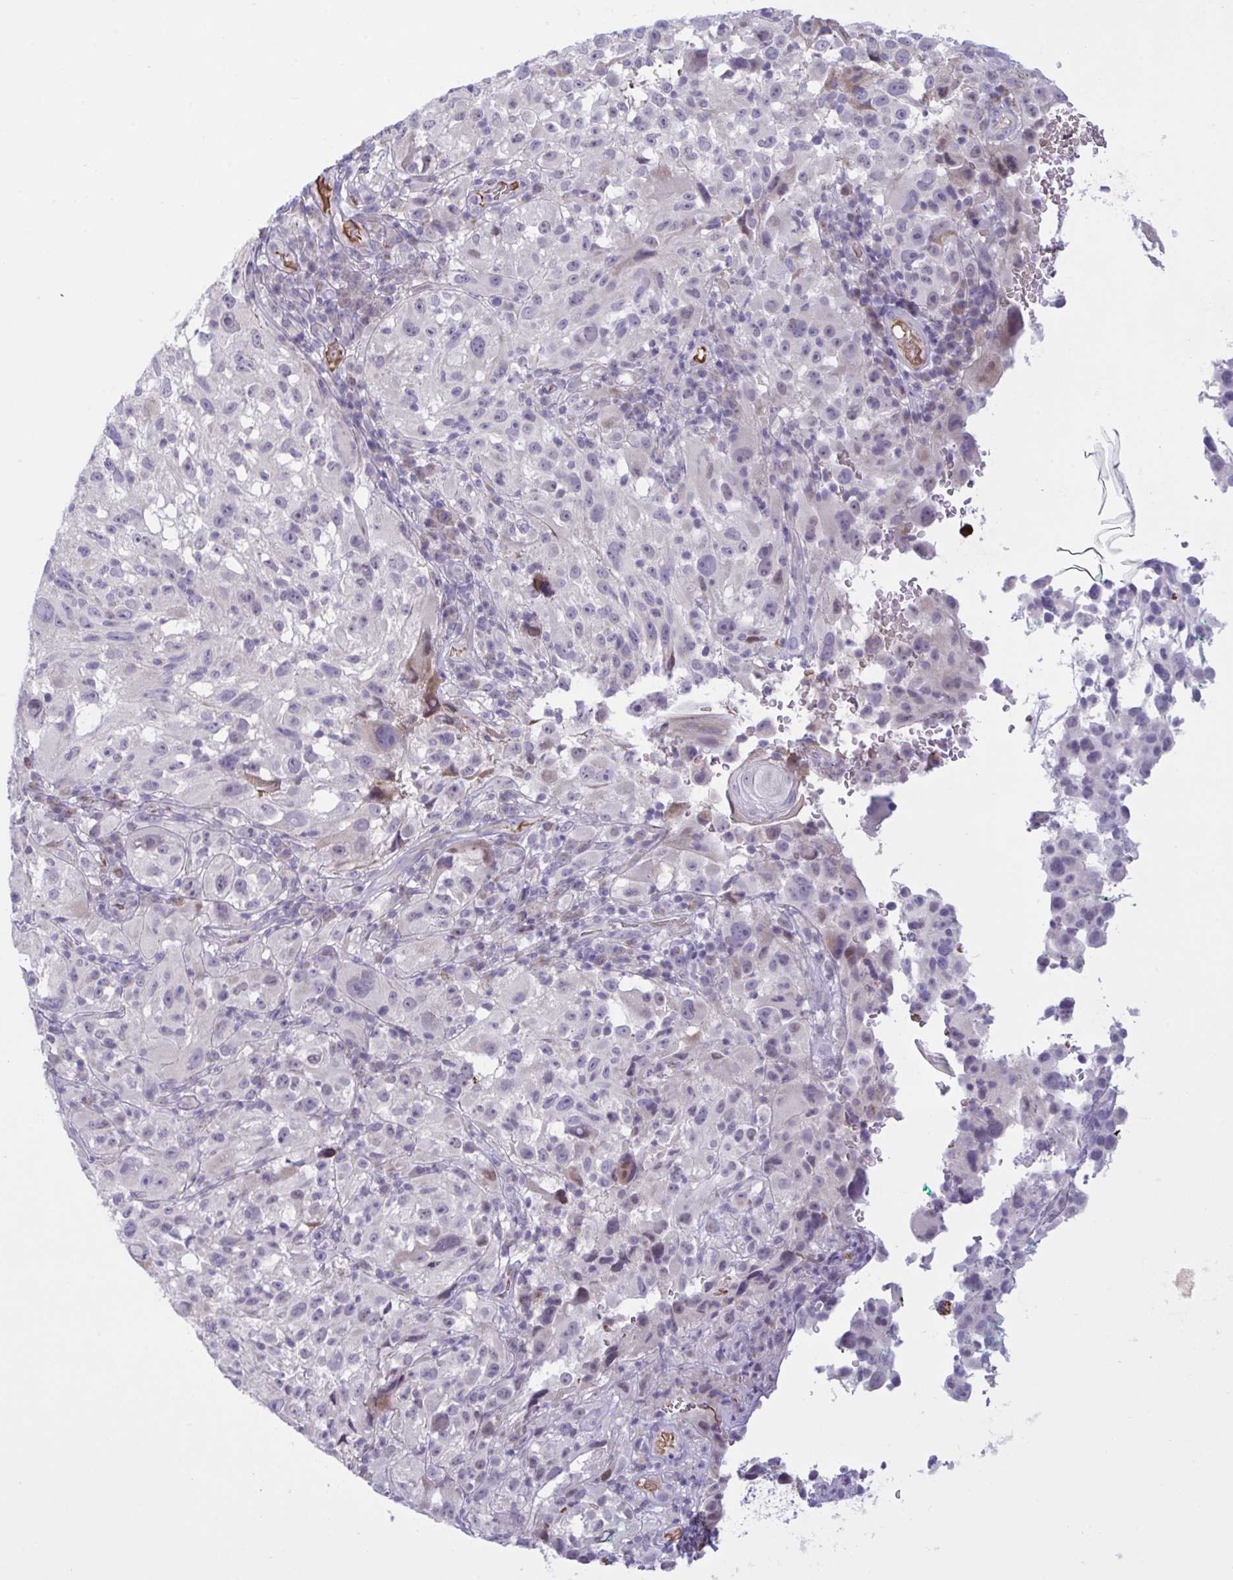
{"staining": {"intensity": "negative", "quantity": "none", "location": "none"}, "tissue": "melanoma", "cell_type": "Tumor cells", "image_type": "cancer", "snomed": [{"axis": "morphology", "description": "Malignant melanoma, NOS"}, {"axis": "topography", "description": "Skin"}], "caption": "There is no significant expression in tumor cells of melanoma.", "gene": "VWC2", "patient": {"sex": "female", "age": 71}}